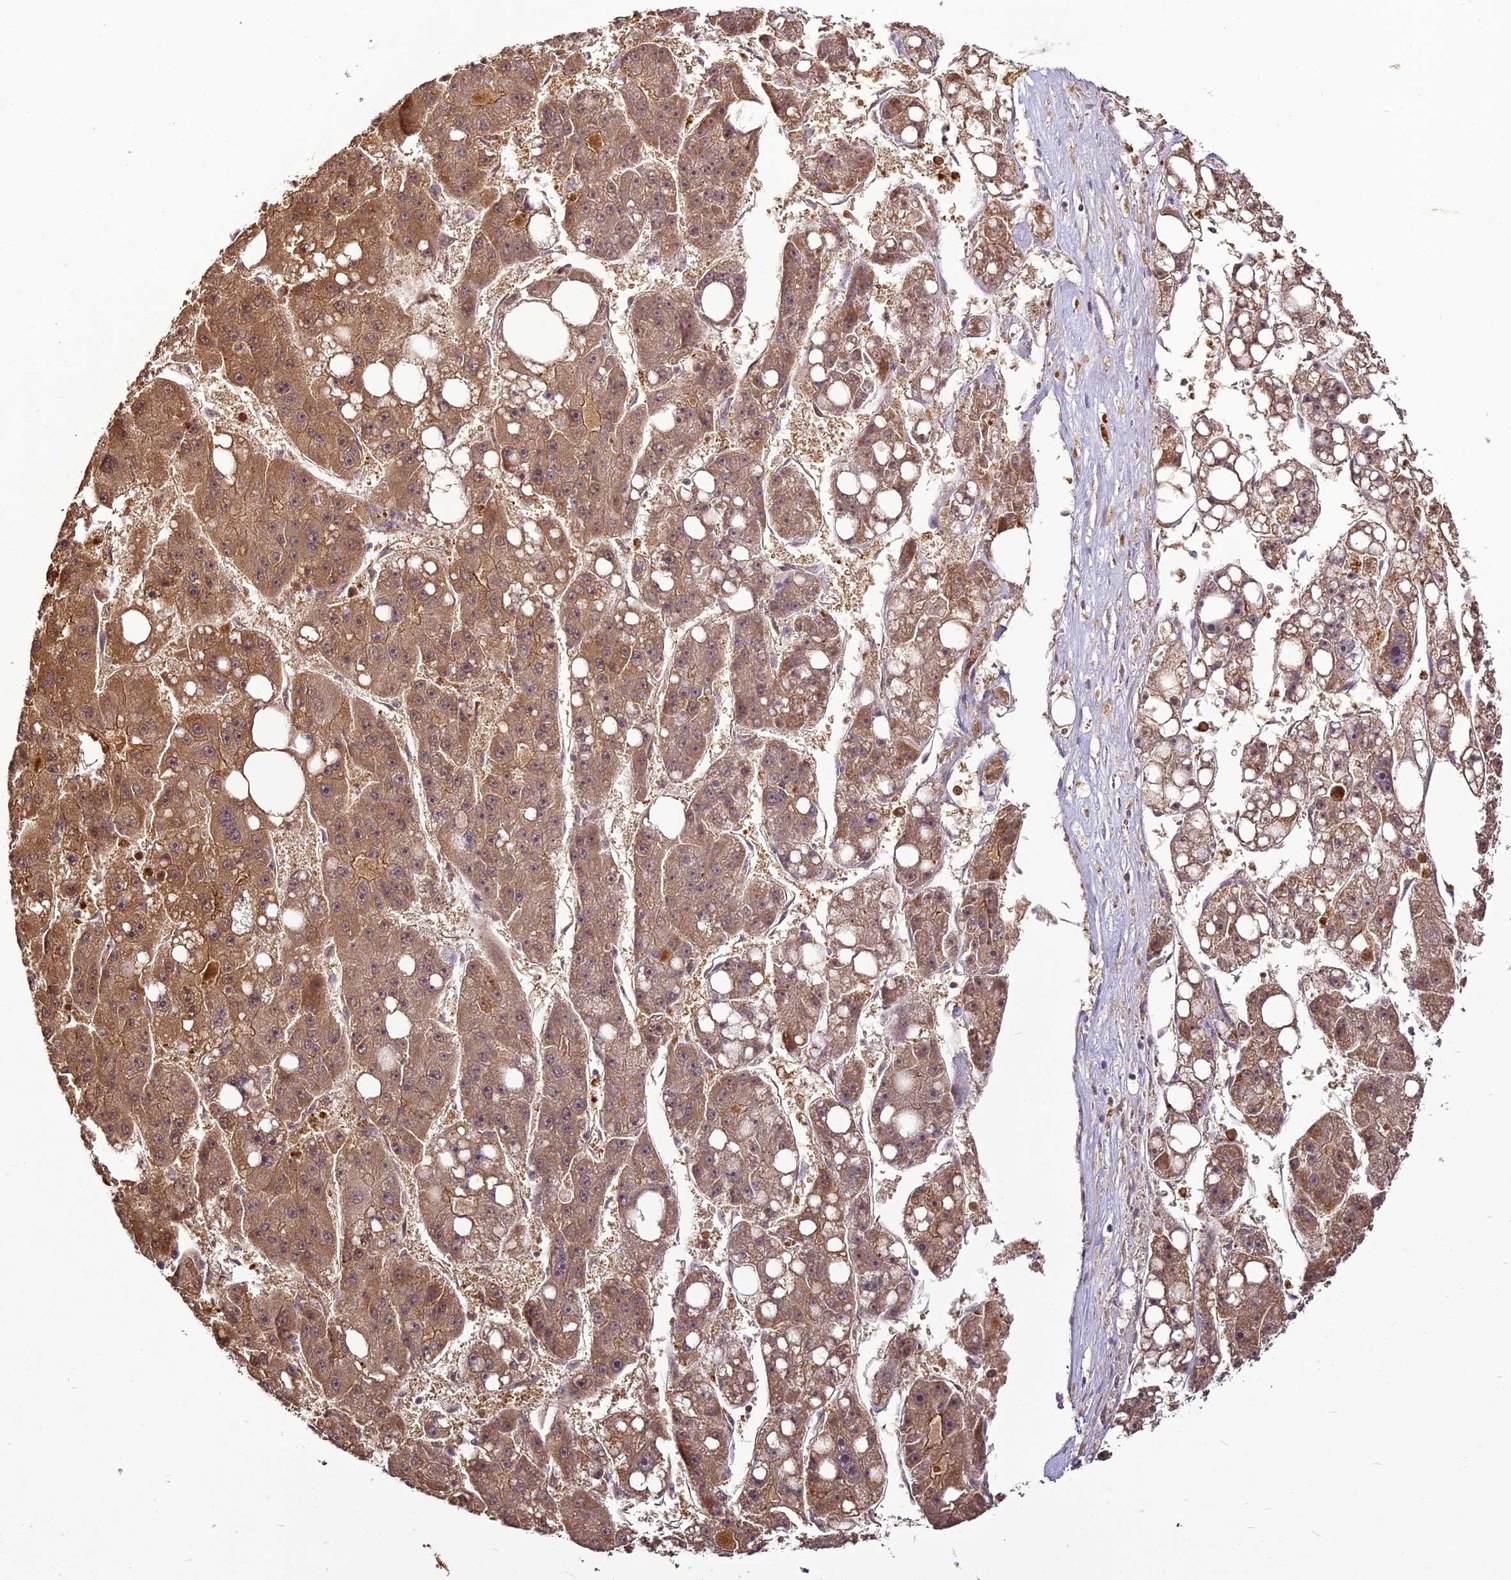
{"staining": {"intensity": "moderate", "quantity": ">75%", "location": "cytoplasmic/membranous"}, "tissue": "liver cancer", "cell_type": "Tumor cells", "image_type": "cancer", "snomed": [{"axis": "morphology", "description": "Carcinoma, Hepatocellular, NOS"}, {"axis": "topography", "description": "Liver"}], "caption": "Brown immunohistochemical staining in human hepatocellular carcinoma (liver) displays moderate cytoplasmic/membranous positivity in about >75% of tumor cells.", "gene": "BCDIN3D", "patient": {"sex": "female", "age": 61}}